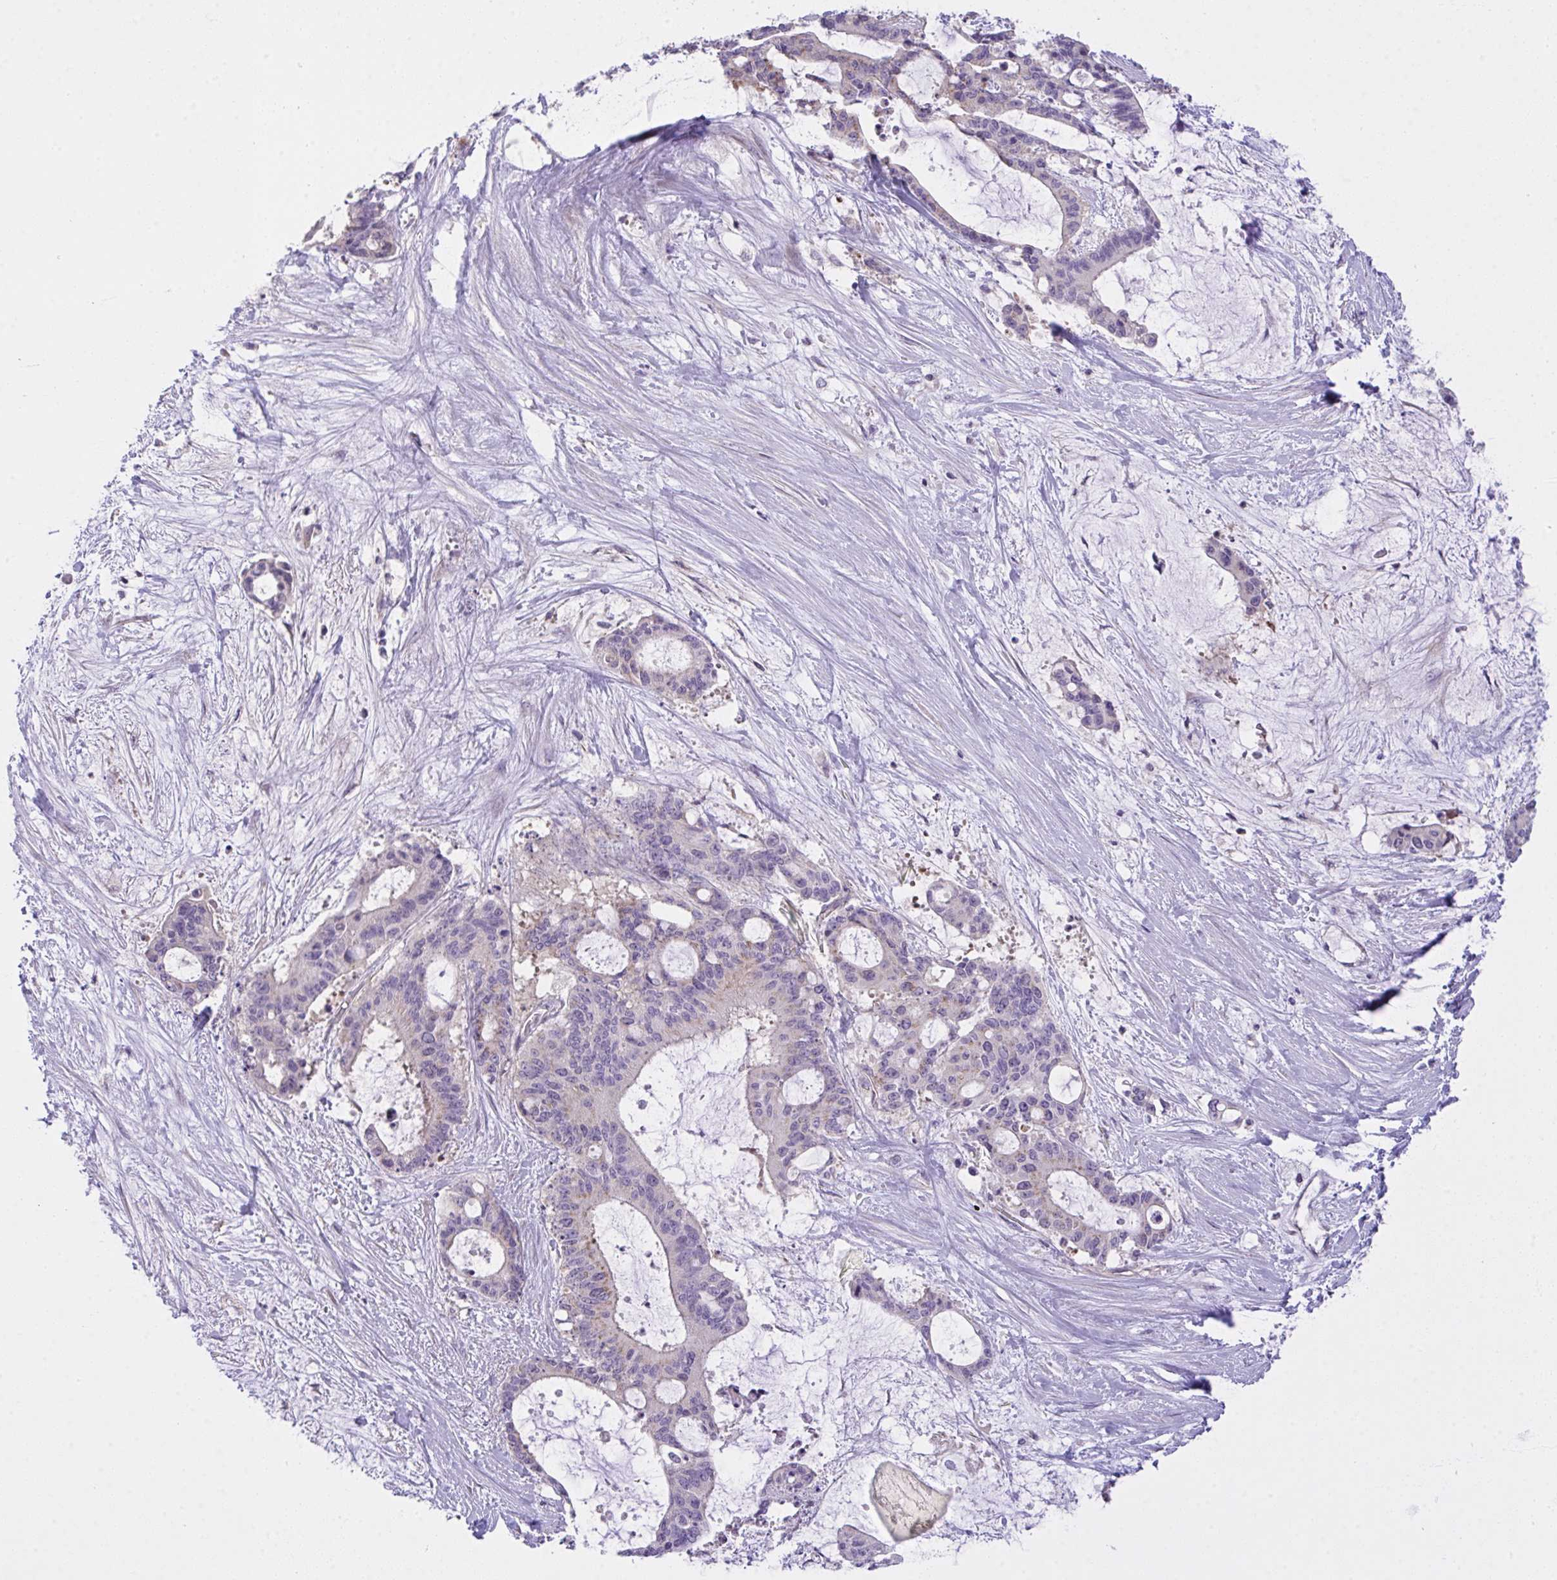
{"staining": {"intensity": "negative", "quantity": "none", "location": "none"}, "tissue": "liver cancer", "cell_type": "Tumor cells", "image_type": "cancer", "snomed": [{"axis": "morphology", "description": "Normal tissue, NOS"}, {"axis": "morphology", "description": "Cholangiocarcinoma"}, {"axis": "topography", "description": "Liver"}, {"axis": "topography", "description": "Peripheral nerve tissue"}], "caption": "Tumor cells are negative for brown protein staining in cholangiocarcinoma (liver).", "gene": "RHOXF1", "patient": {"sex": "female", "age": 73}}